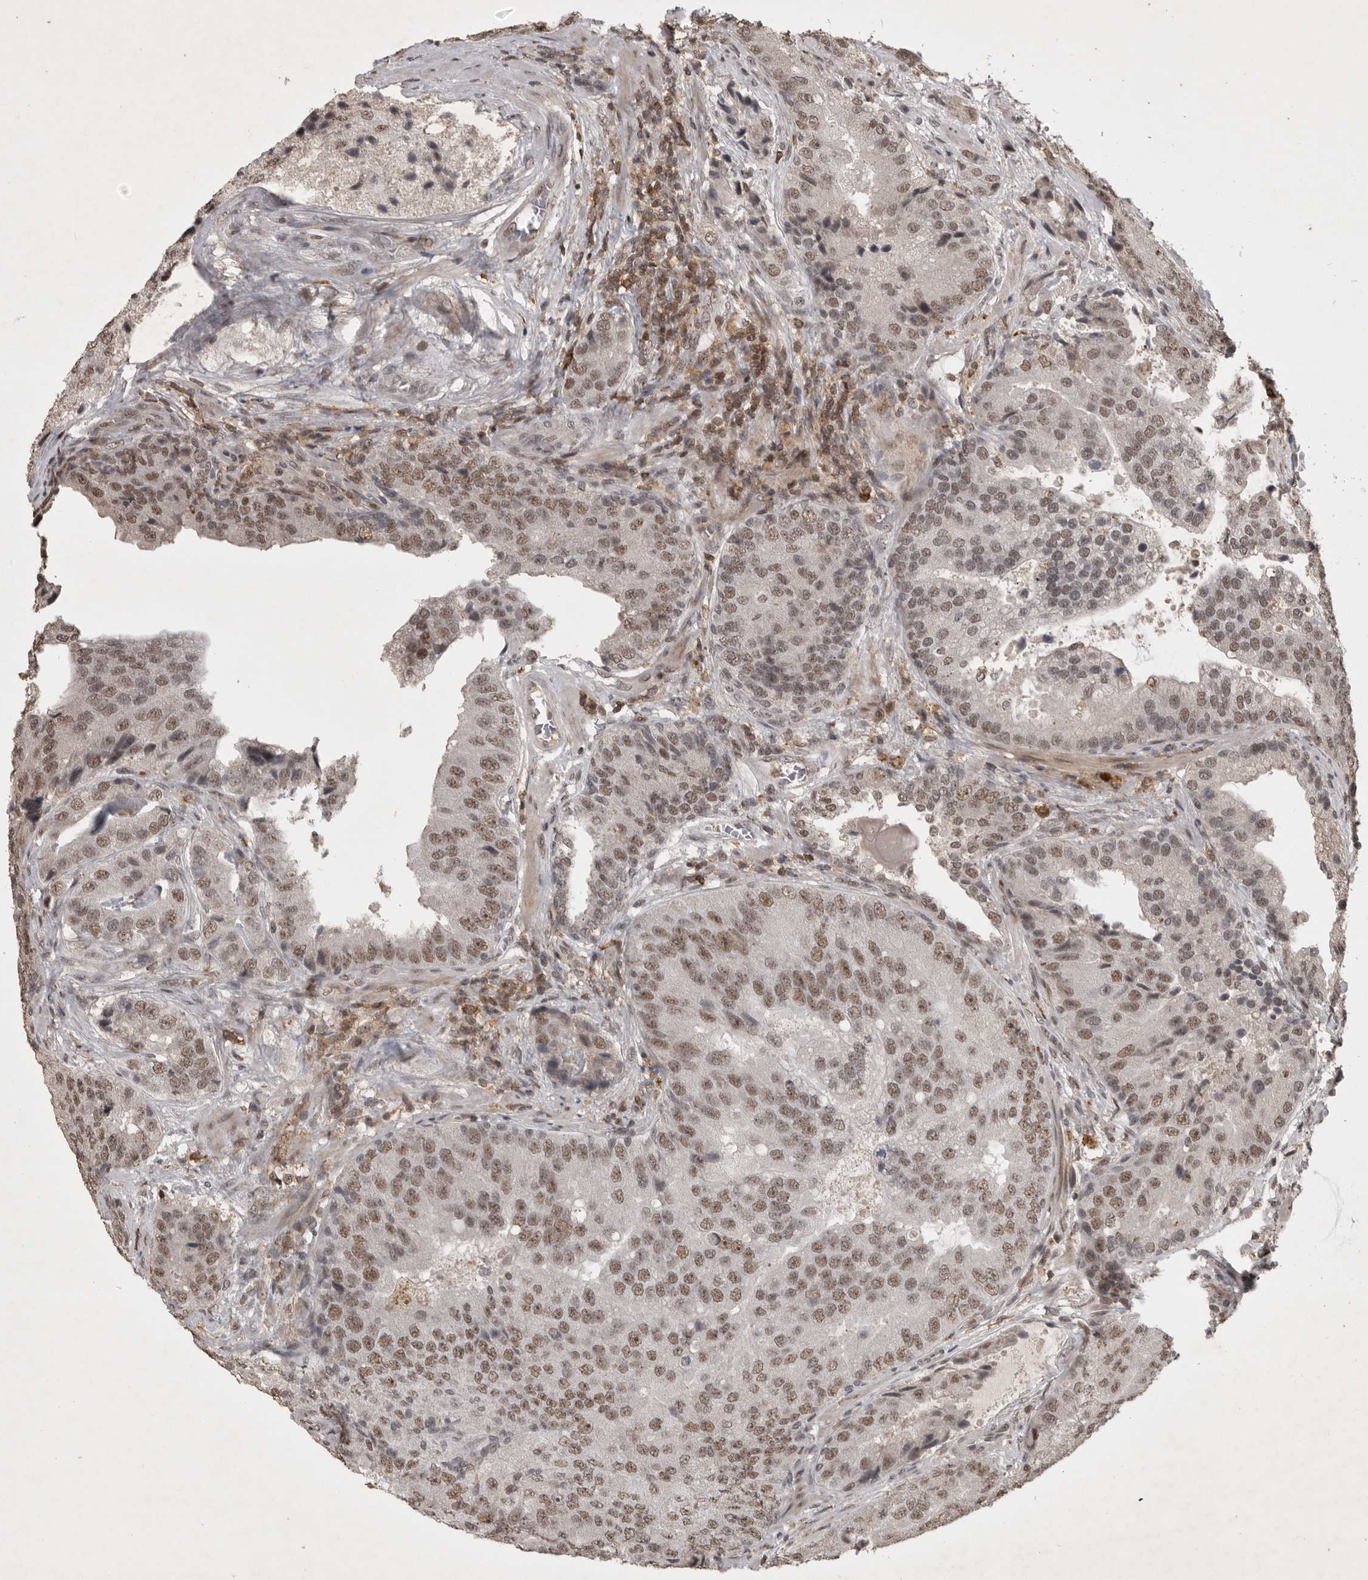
{"staining": {"intensity": "moderate", "quantity": ">75%", "location": "nuclear"}, "tissue": "prostate cancer", "cell_type": "Tumor cells", "image_type": "cancer", "snomed": [{"axis": "morphology", "description": "Adenocarcinoma, High grade"}, {"axis": "topography", "description": "Prostate"}], "caption": "A photomicrograph of human high-grade adenocarcinoma (prostate) stained for a protein displays moderate nuclear brown staining in tumor cells.", "gene": "CBLL1", "patient": {"sex": "male", "age": 70}}